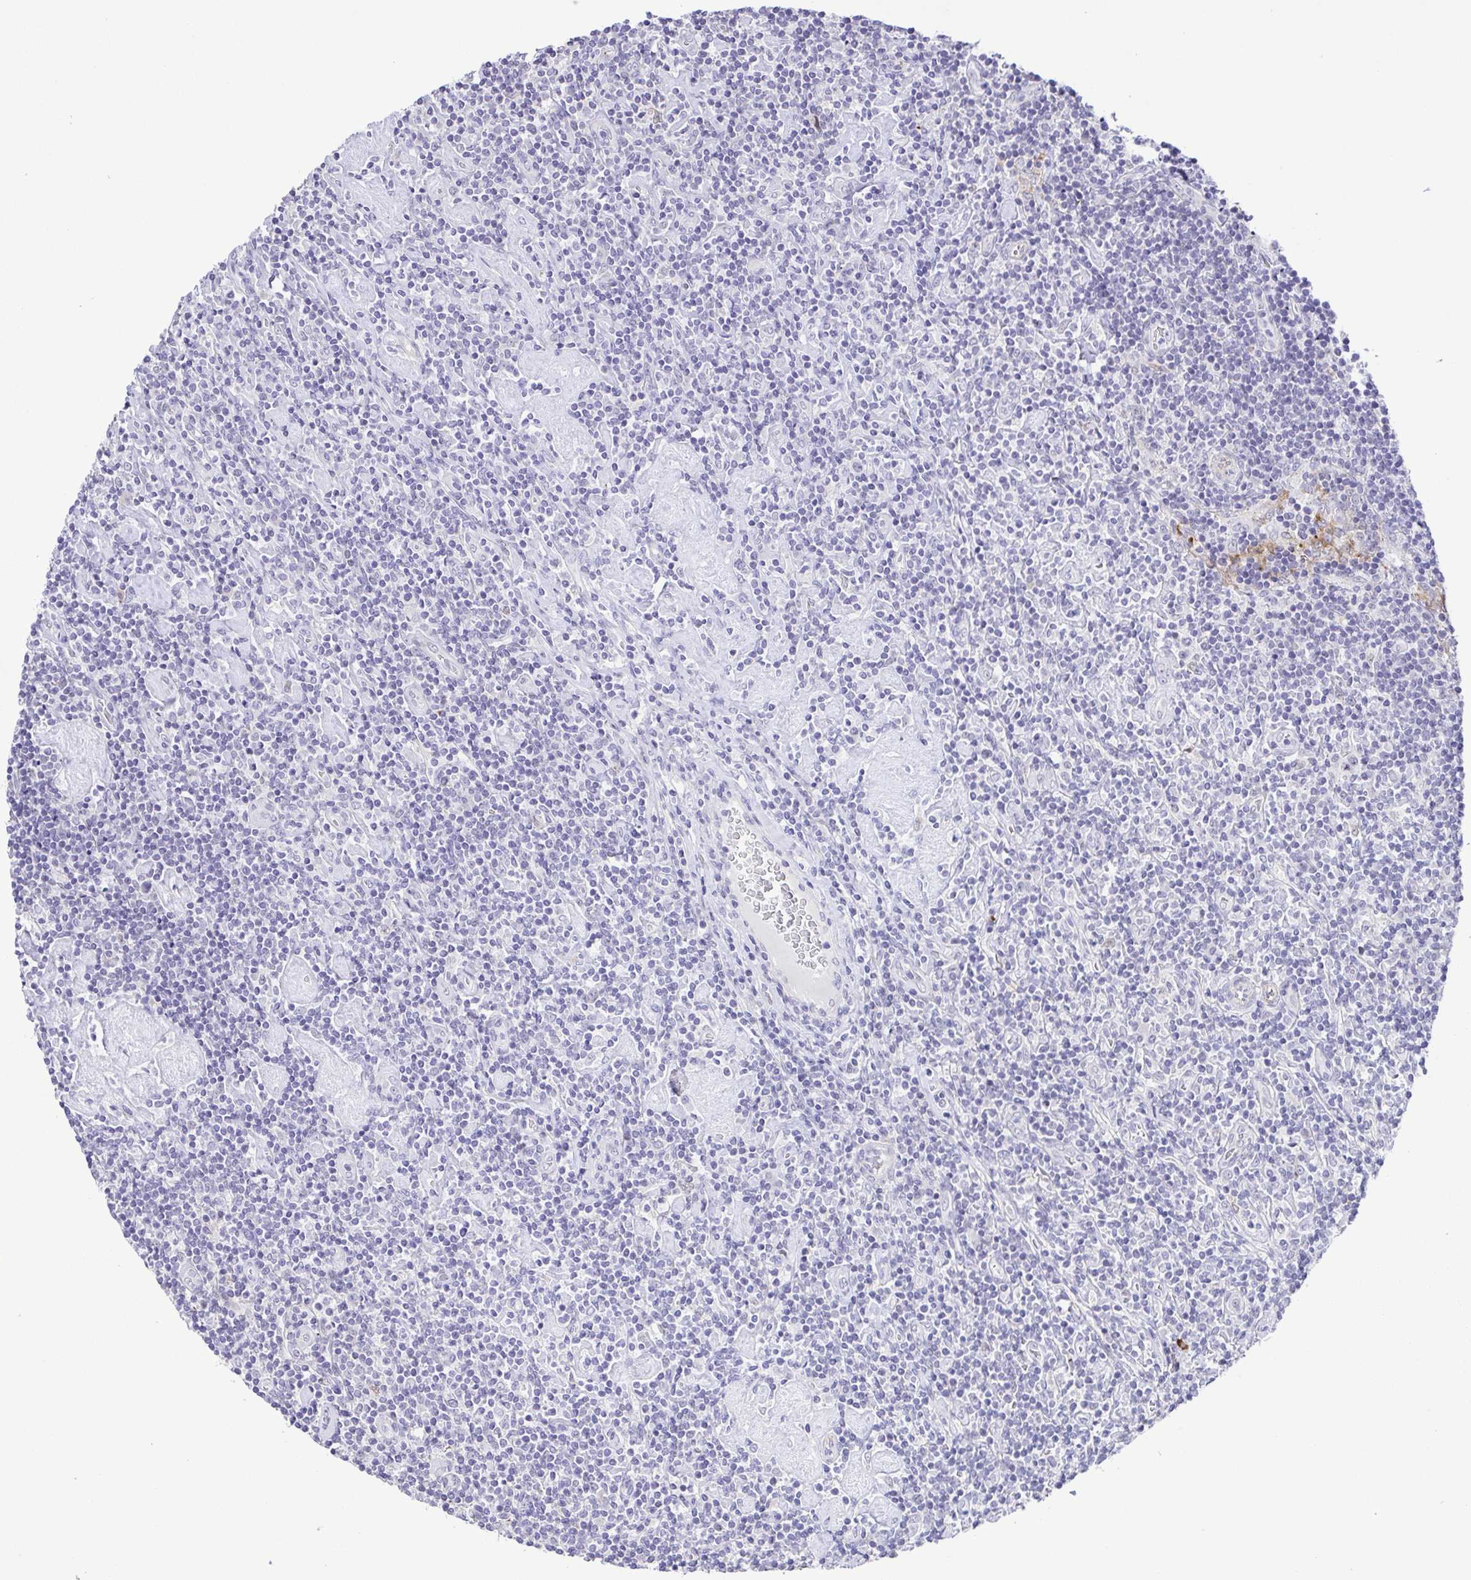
{"staining": {"intensity": "negative", "quantity": "none", "location": "none"}, "tissue": "lymphoma", "cell_type": "Tumor cells", "image_type": "cancer", "snomed": [{"axis": "morphology", "description": "Hodgkin's disease, NOS"}, {"axis": "topography", "description": "Lymph node"}], "caption": "Immunohistochemistry (IHC) histopathology image of neoplastic tissue: Hodgkin's disease stained with DAB demonstrates no significant protein expression in tumor cells.", "gene": "DCLK2", "patient": {"sex": "male", "age": 40}}